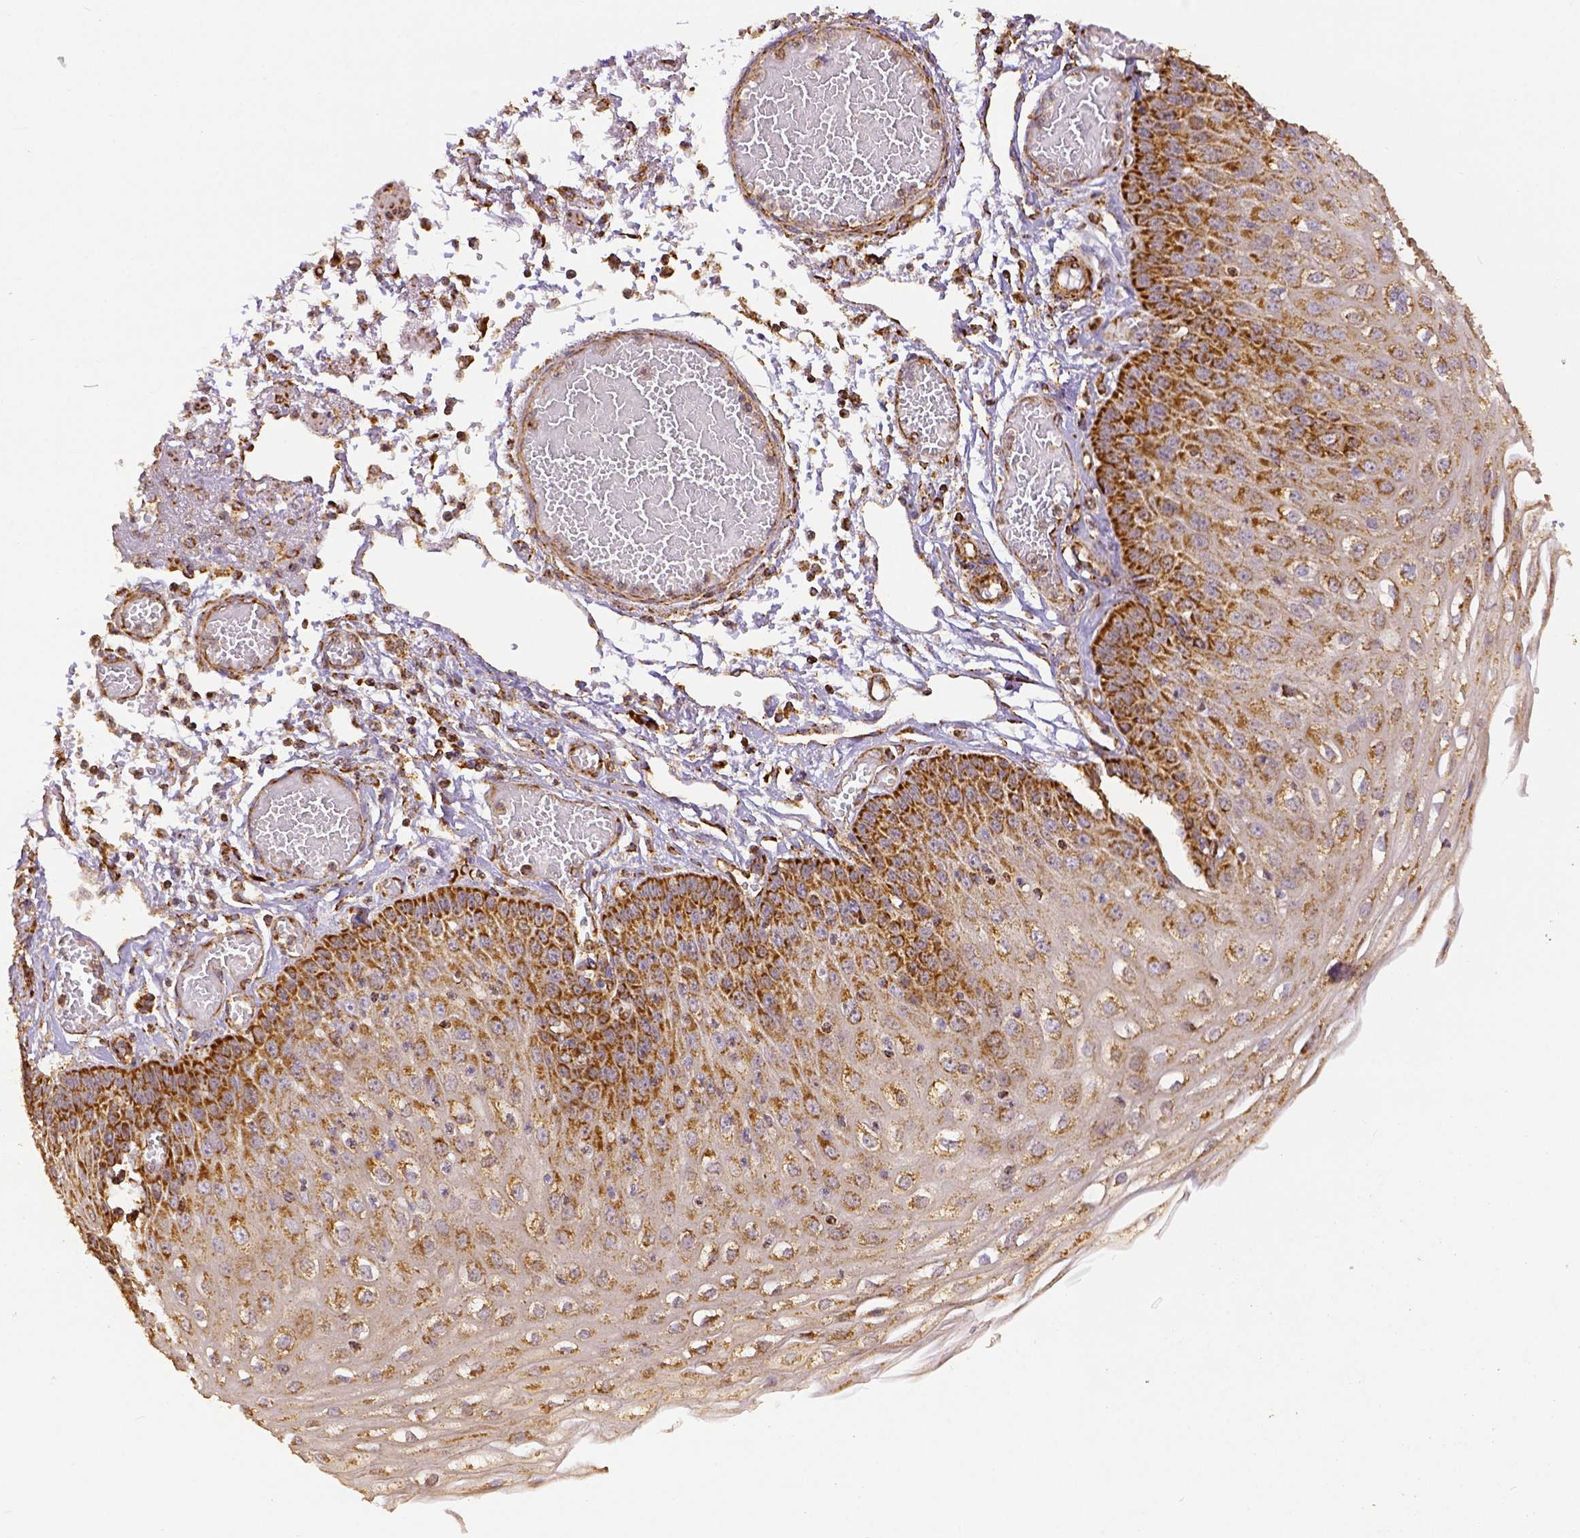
{"staining": {"intensity": "strong", "quantity": ">75%", "location": "cytoplasmic/membranous"}, "tissue": "esophagus", "cell_type": "Squamous epithelial cells", "image_type": "normal", "snomed": [{"axis": "morphology", "description": "Normal tissue, NOS"}, {"axis": "morphology", "description": "Adenocarcinoma, NOS"}, {"axis": "topography", "description": "Esophagus"}], "caption": "Immunohistochemistry (IHC) micrograph of benign esophagus: esophagus stained using immunohistochemistry (IHC) demonstrates high levels of strong protein expression localized specifically in the cytoplasmic/membranous of squamous epithelial cells, appearing as a cytoplasmic/membranous brown color.", "gene": "SDHB", "patient": {"sex": "male", "age": 81}}